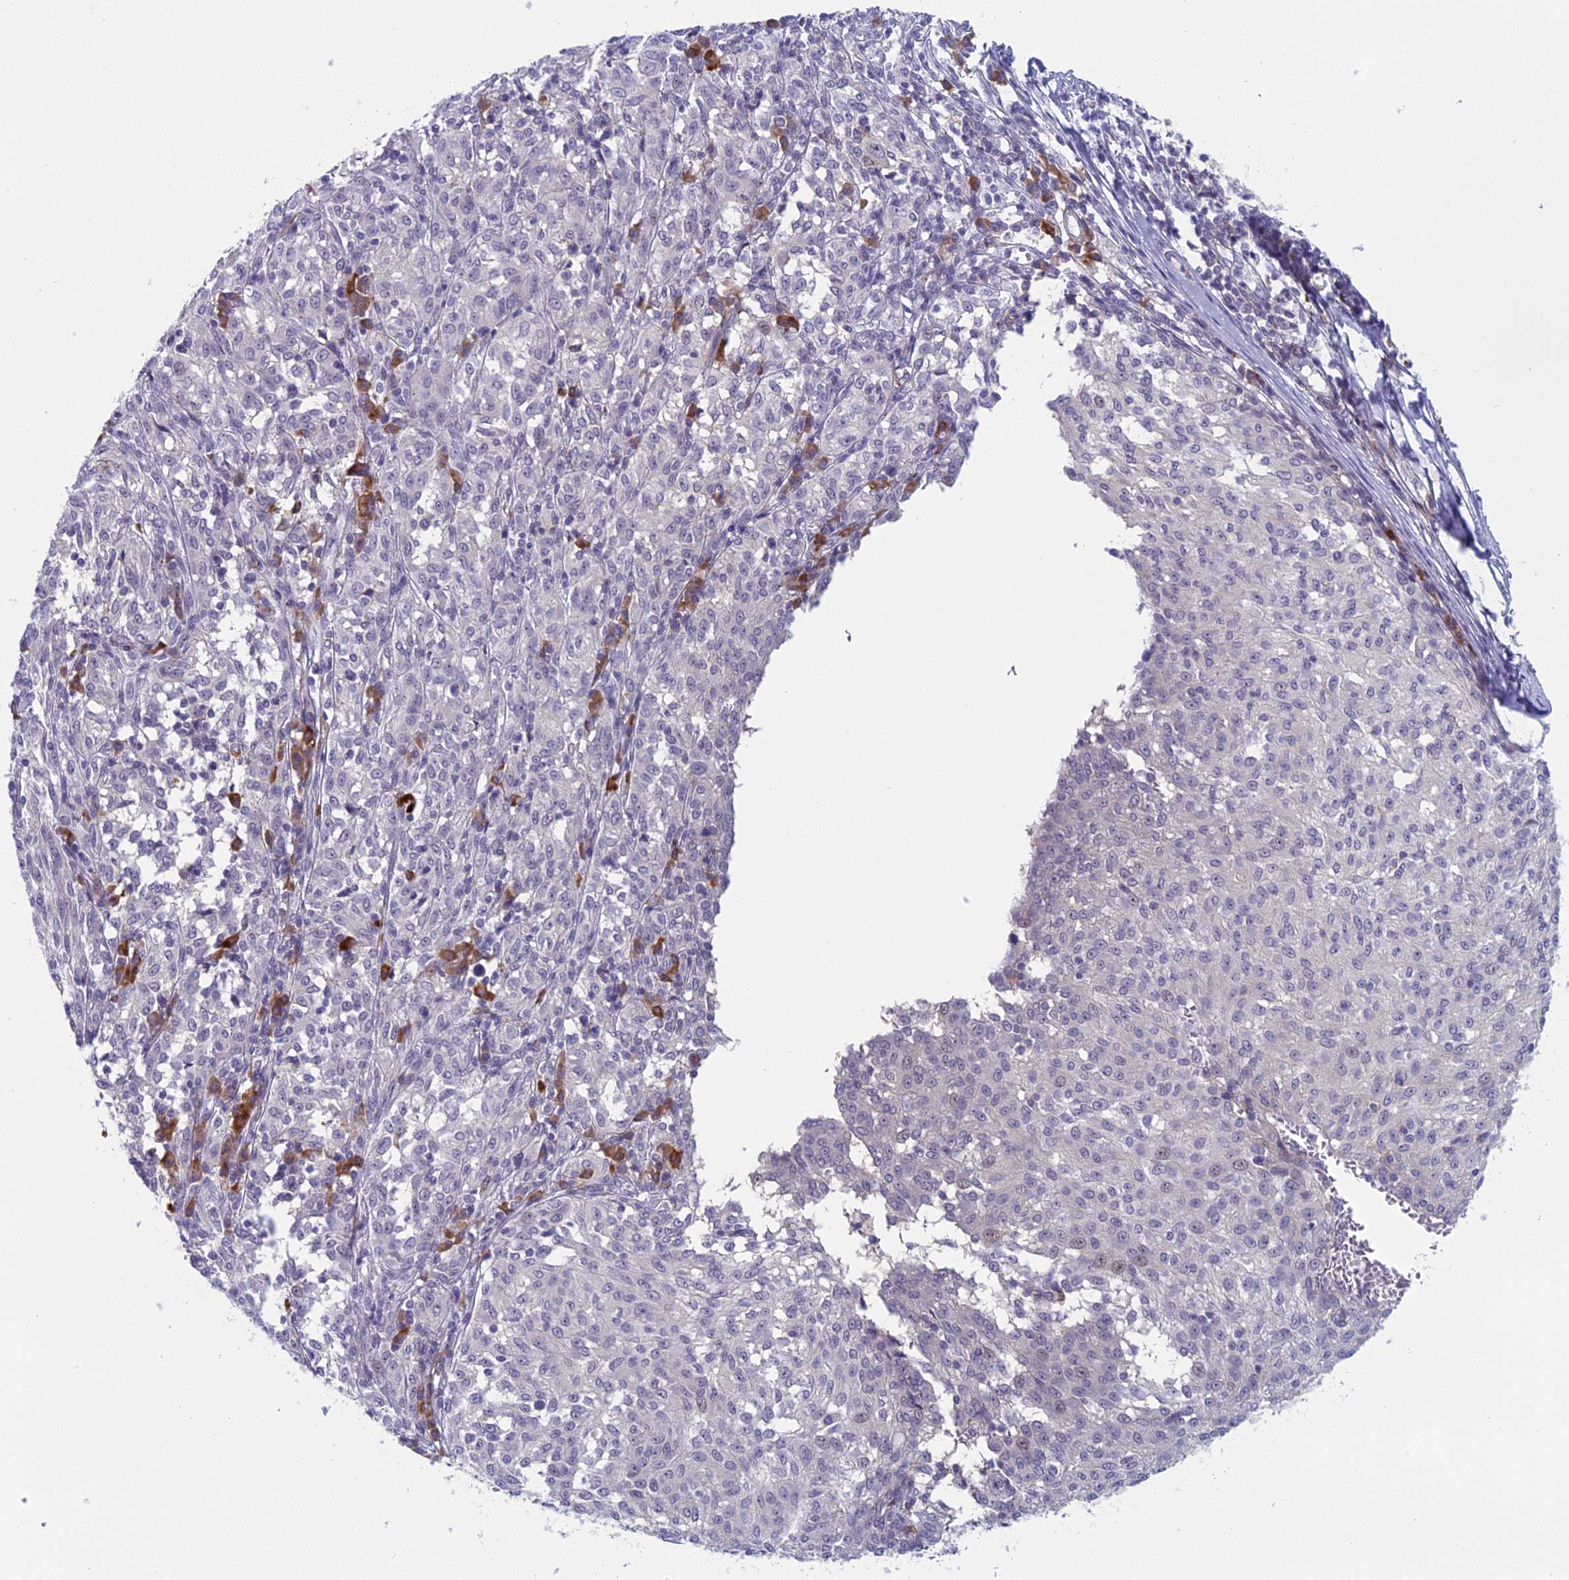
{"staining": {"intensity": "negative", "quantity": "none", "location": "none"}, "tissue": "melanoma", "cell_type": "Tumor cells", "image_type": "cancer", "snomed": [{"axis": "morphology", "description": "Malignant melanoma, NOS"}, {"axis": "topography", "description": "Skin"}], "caption": "Immunohistochemical staining of melanoma reveals no significant expression in tumor cells.", "gene": "CNEP1R1", "patient": {"sex": "female", "age": 72}}